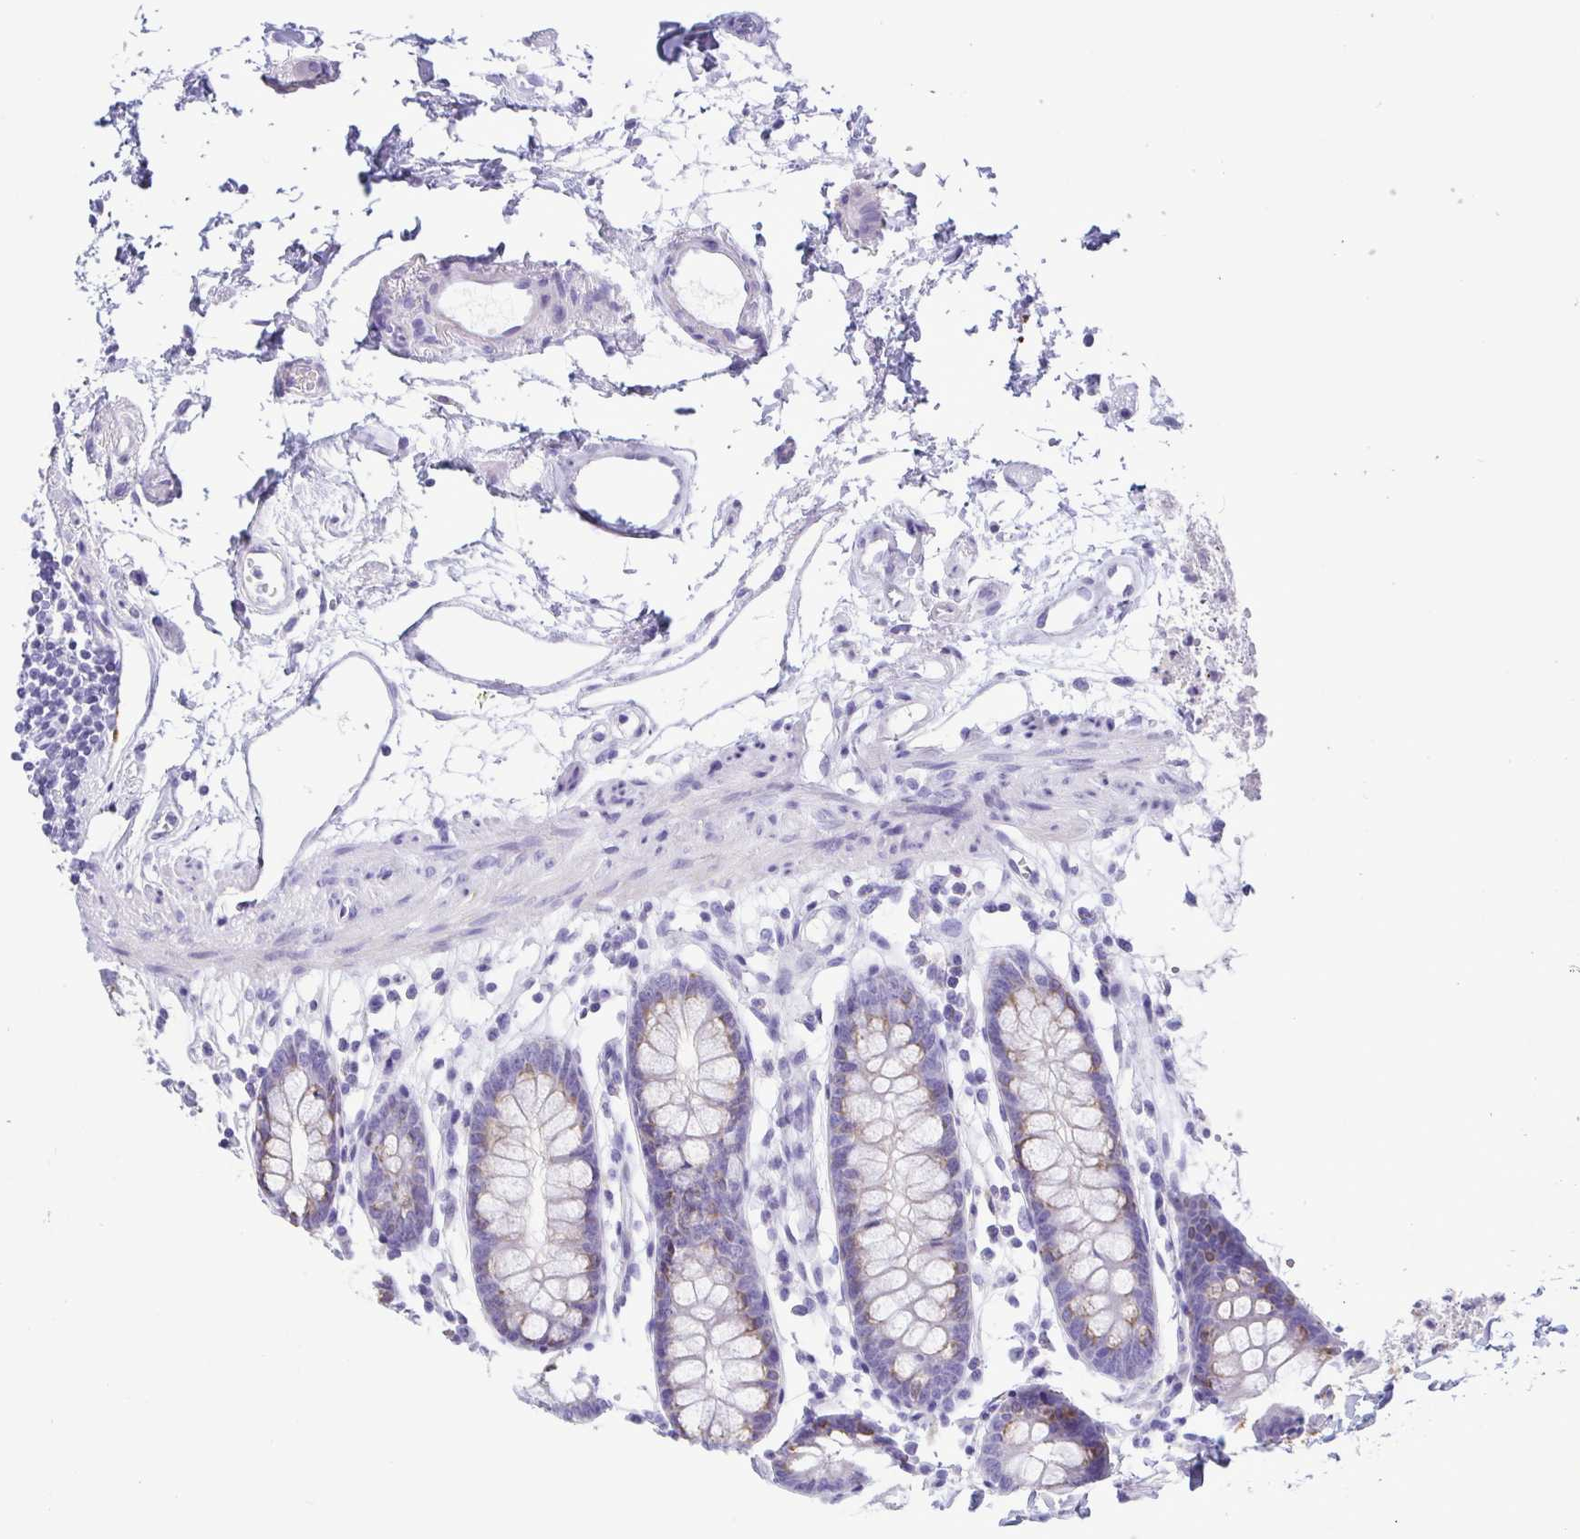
{"staining": {"intensity": "negative", "quantity": "none", "location": "none"}, "tissue": "colon", "cell_type": "Endothelial cells", "image_type": "normal", "snomed": [{"axis": "morphology", "description": "Normal tissue, NOS"}, {"axis": "topography", "description": "Colon"}], "caption": "This micrograph is of unremarkable colon stained with immunohistochemistry (IHC) to label a protein in brown with the nuclei are counter-stained blue. There is no staining in endothelial cells.", "gene": "GPR182", "patient": {"sex": "female", "age": 84}}